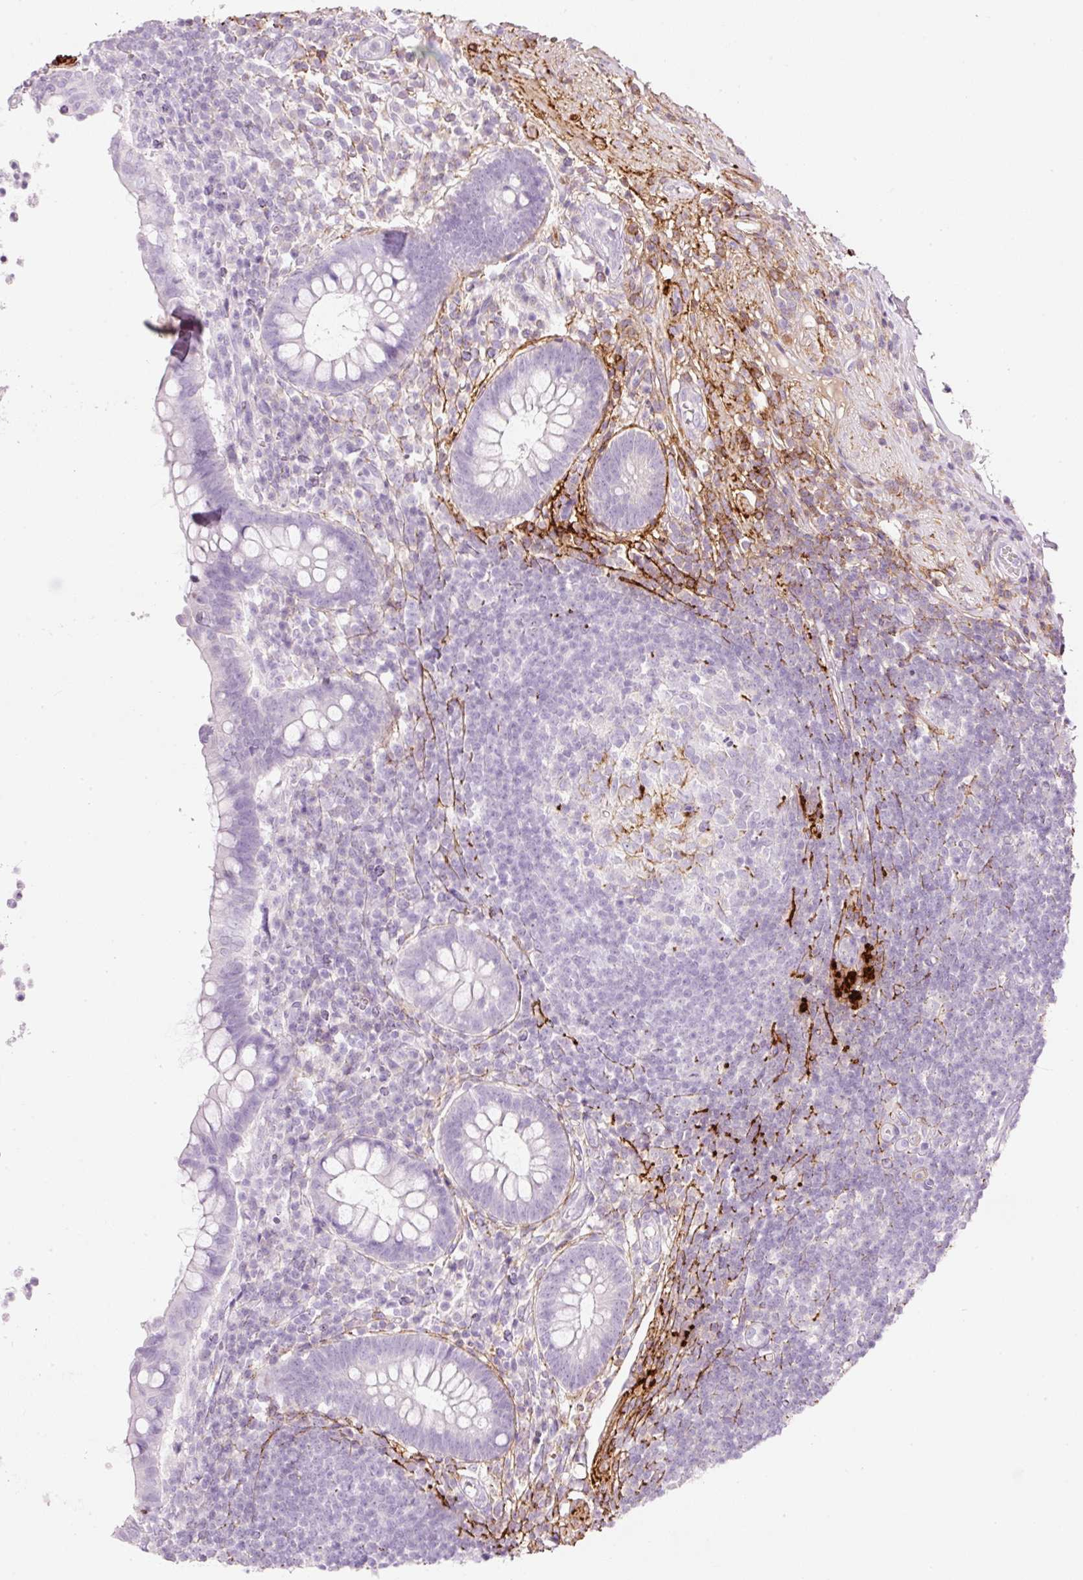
{"staining": {"intensity": "negative", "quantity": "none", "location": "none"}, "tissue": "appendix", "cell_type": "Glandular cells", "image_type": "normal", "snomed": [{"axis": "morphology", "description": "Normal tissue, NOS"}, {"axis": "topography", "description": "Appendix"}], "caption": "The photomicrograph demonstrates no significant expression in glandular cells of appendix.", "gene": "MFAP4", "patient": {"sex": "female", "age": 56}}